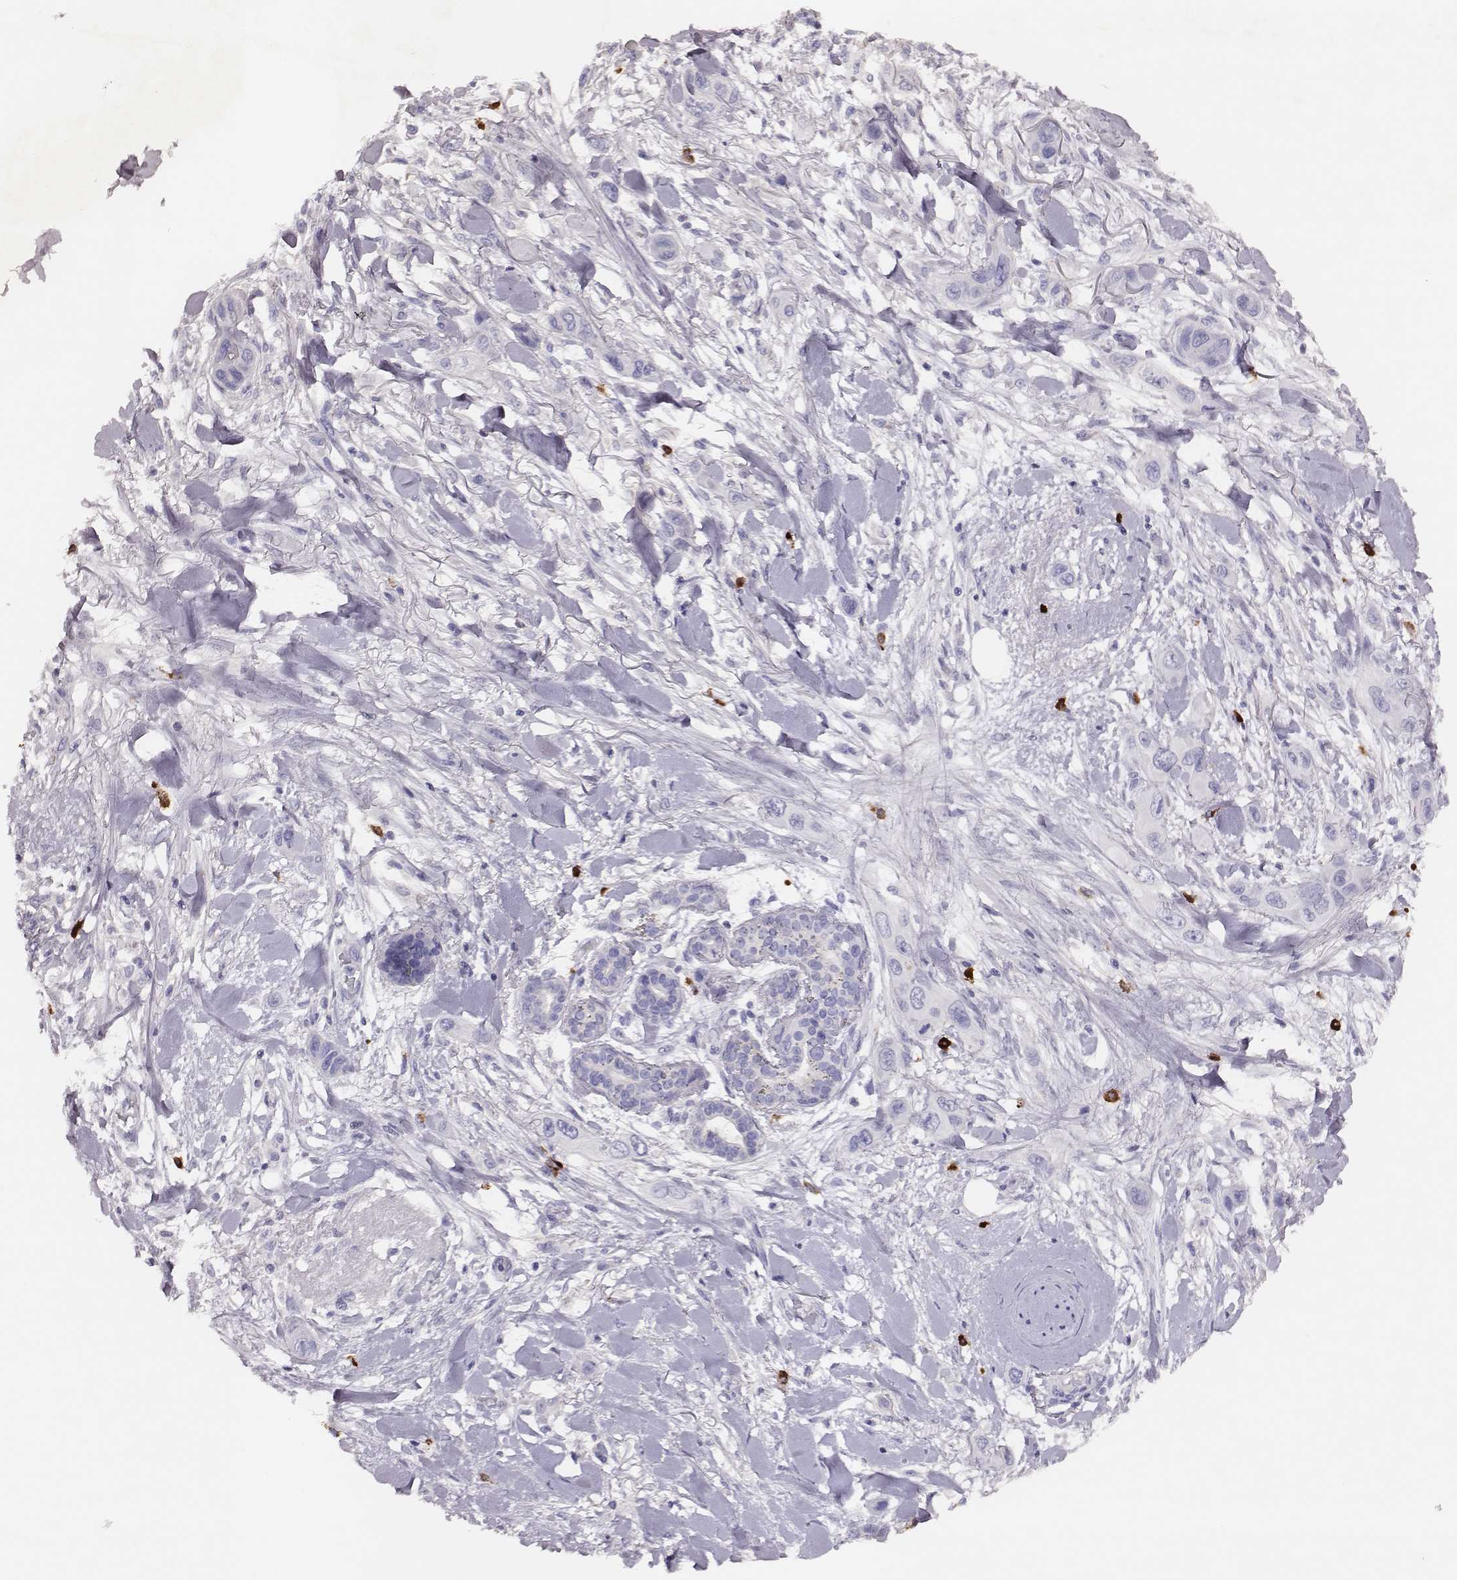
{"staining": {"intensity": "negative", "quantity": "none", "location": "none"}, "tissue": "skin cancer", "cell_type": "Tumor cells", "image_type": "cancer", "snomed": [{"axis": "morphology", "description": "Squamous cell carcinoma, NOS"}, {"axis": "topography", "description": "Skin"}], "caption": "Immunohistochemistry micrograph of neoplastic tissue: human skin cancer stained with DAB (3,3'-diaminobenzidine) exhibits no significant protein positivity in tumor cells. (DAB immunohistochemistry, high magnification).", "gene": "P2RY10", "patient": {"sex": "male", "age": 79}}